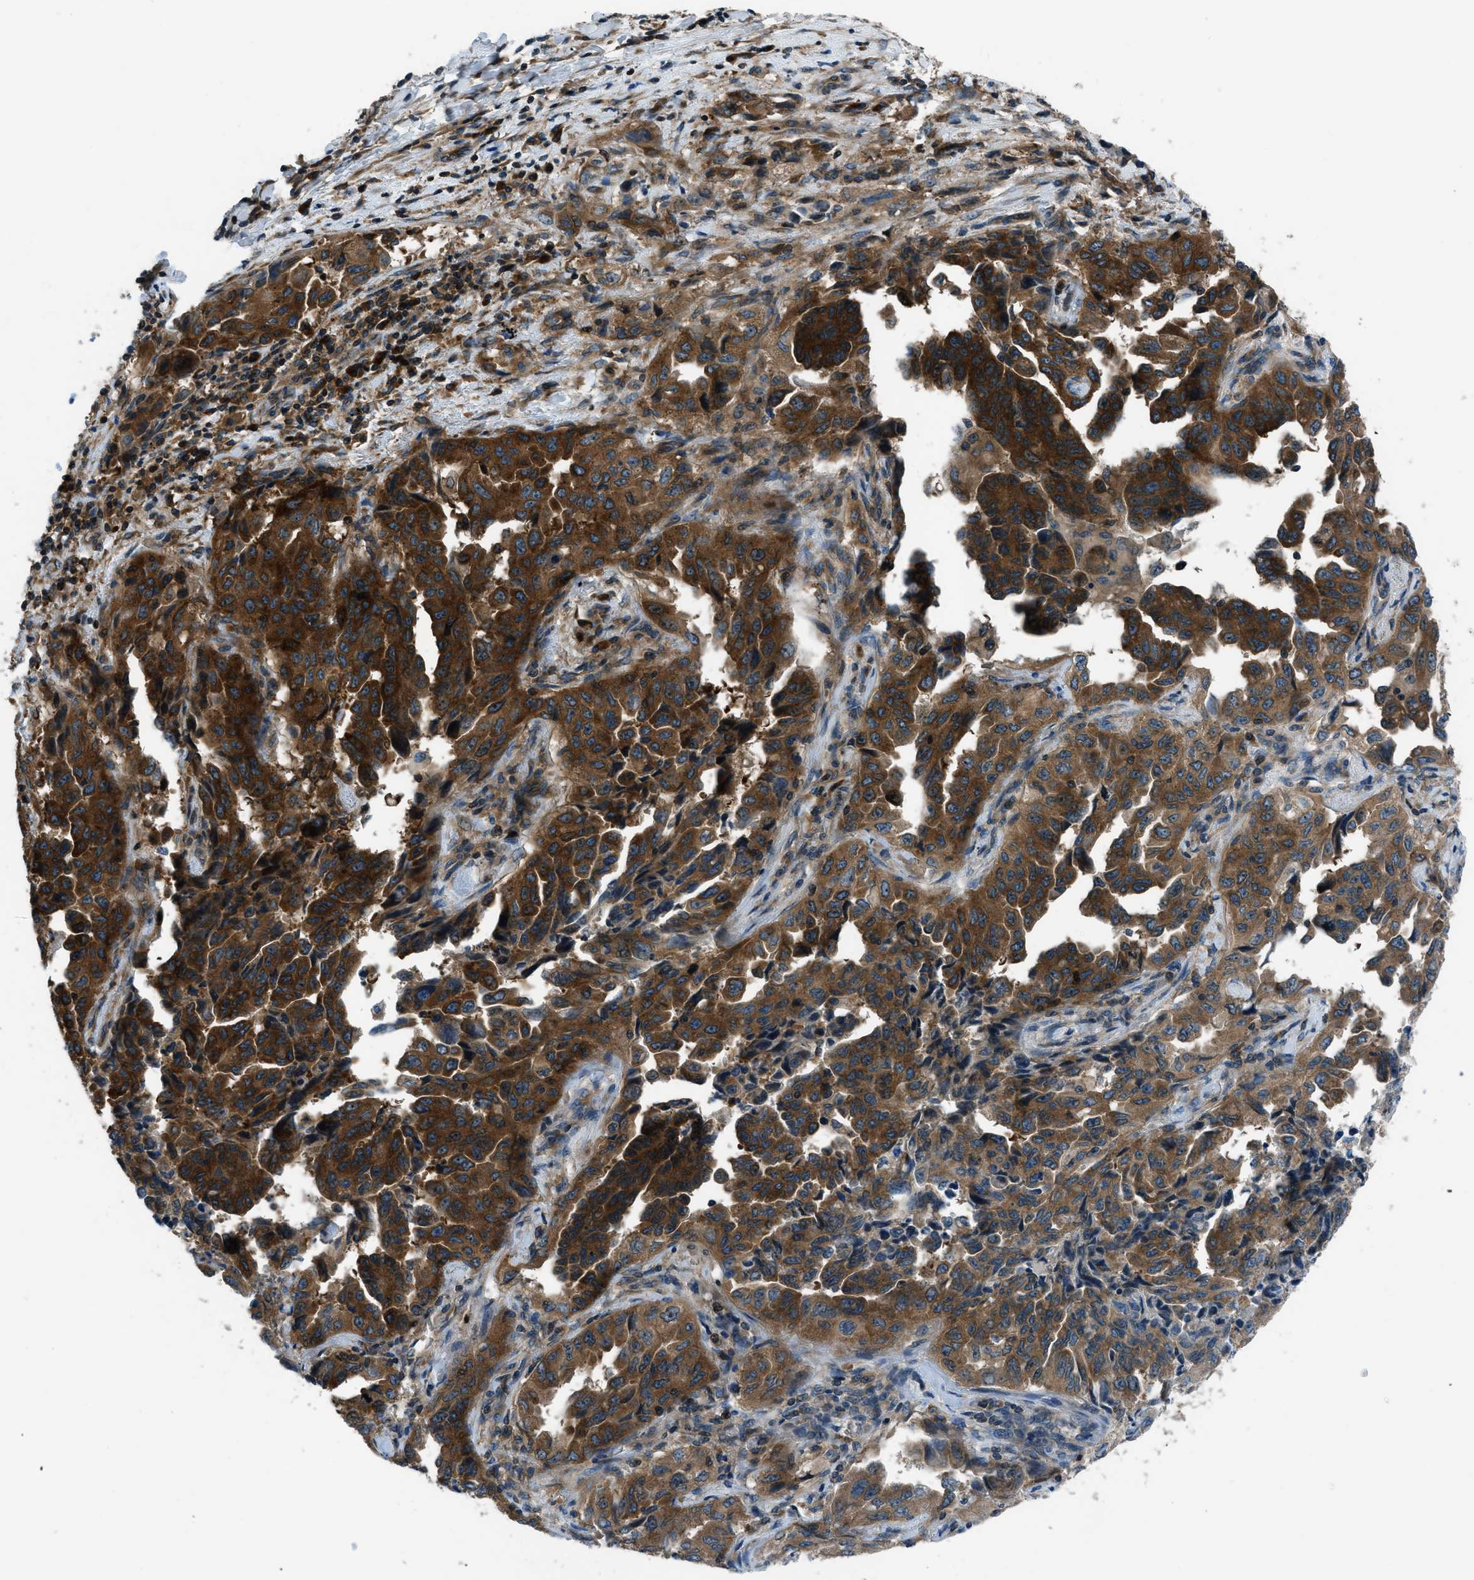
{"staining": {"intensity": "strong", "quantity": ">75%", "location": "cytoplasmic/membranous"}, "tissue": "lung cancer", "cell_type": "Tumor cells", "image_type": "cancer", "snomed": [{"axis": "morphology", "description": "Adenocarcinoma, NOS"}, {"axis": "topography", "description": "Lung"}], "caption": "A photomicrograph of human lung cancer (adenocarcinoma) stained for a protein reveals strong cytoplasmic/membranous brown staining in tumor cells. (IHC, brightfield microscopy, high magnification).", "gene": "ARFGAP2", "patient": {"sex": "female", "age": 51}}